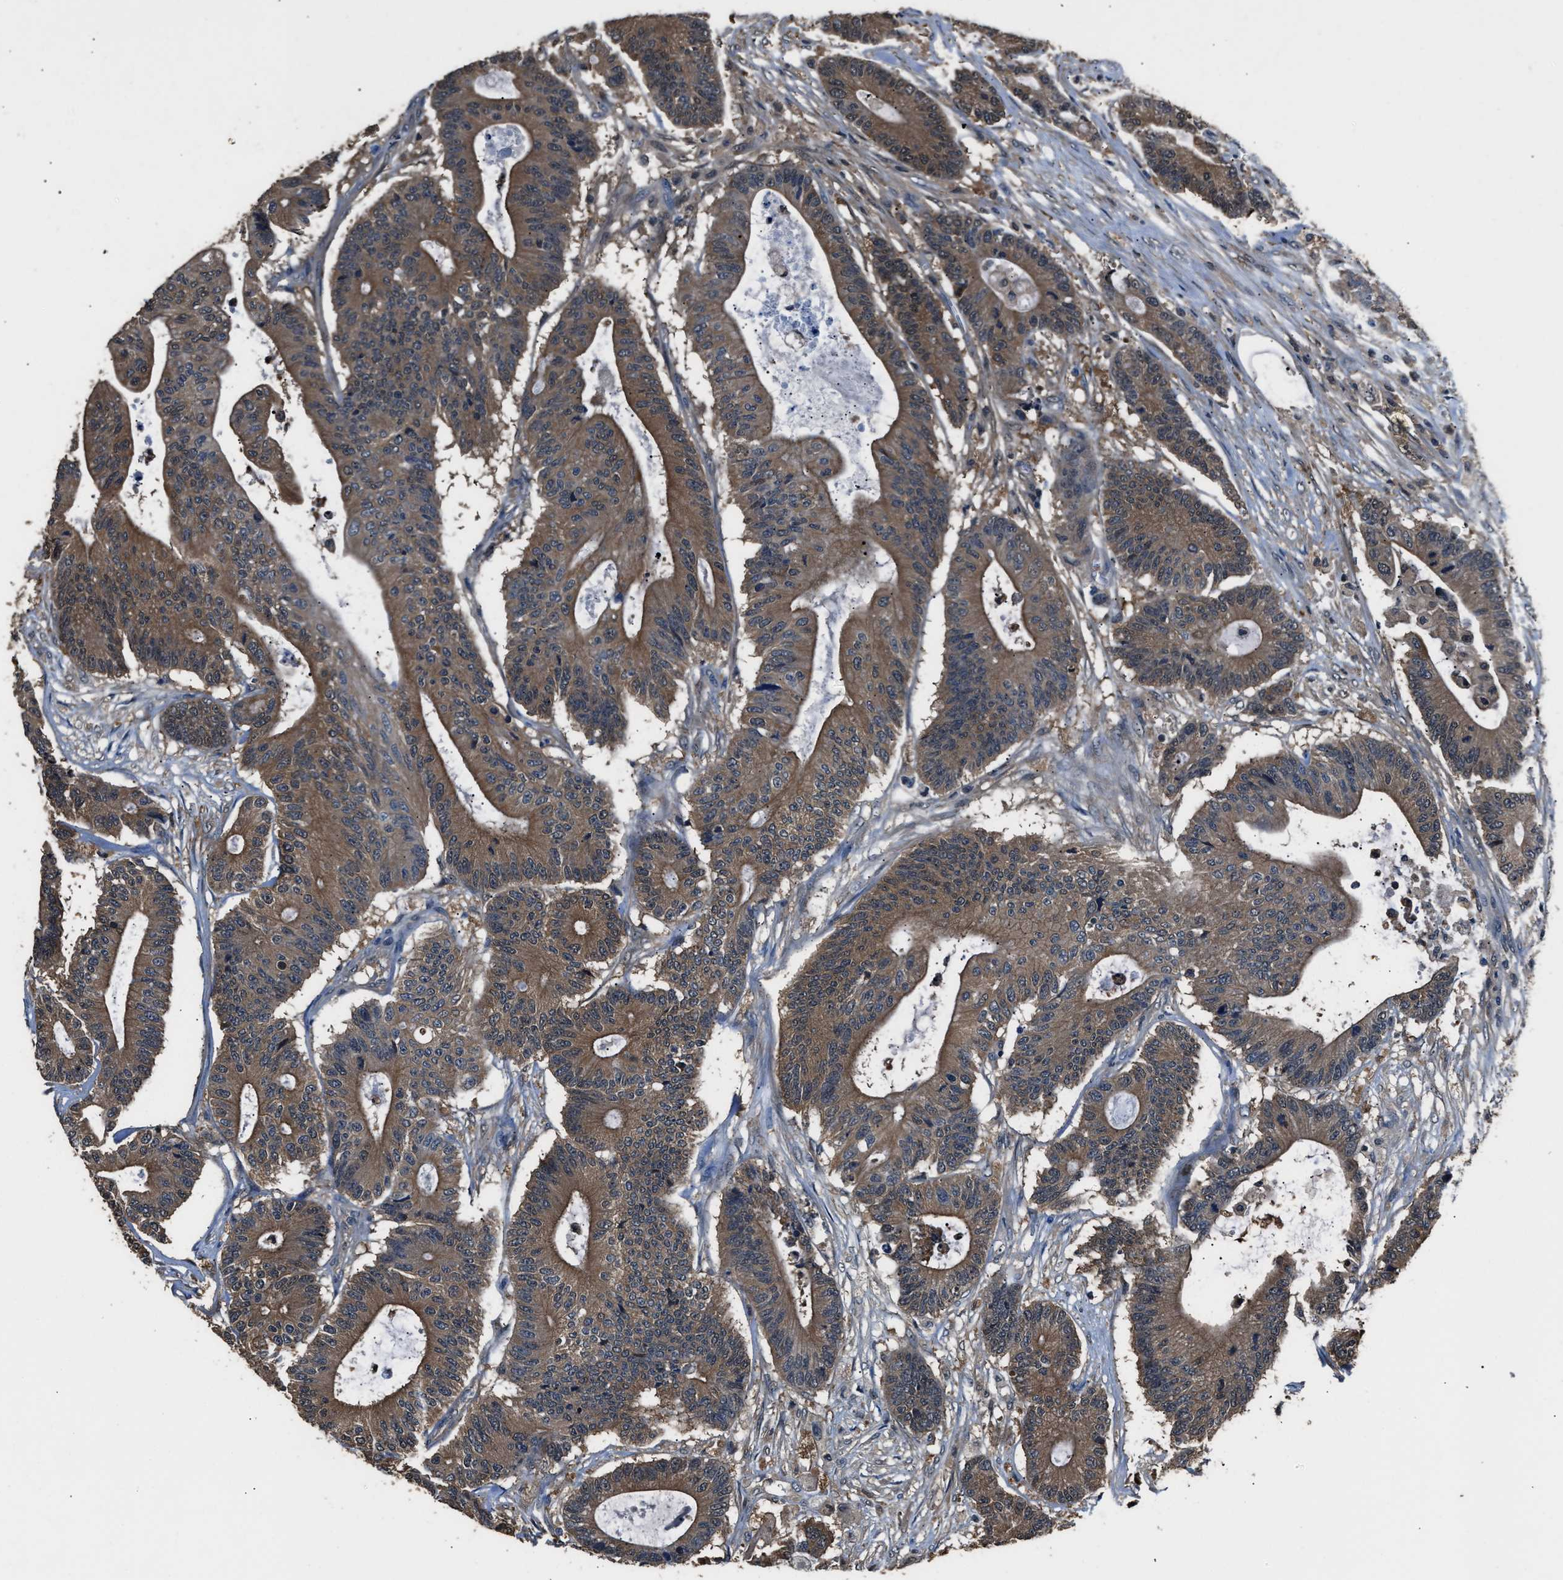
{"staining": {"intensity": "moderate", "quantity": ">75%", "location": "cytoplasmic/membranous"}, "tissue": "colorectal cancer", "cell_type": "Tumor cells", "image_type": "cancer", "snomed": [{"axis": "morphology", "description": "Adenocarcinoma, NOS"}, {"axis": "topography", "description": "Colon"}], "caption": "The immunohistochemical stain highlights moderate cytoplasmic/membranous staining in tumor cells of colorectal cancer tissue.", "gene": "GSTP1", "patient": {"sex": "female", "age": 84}}